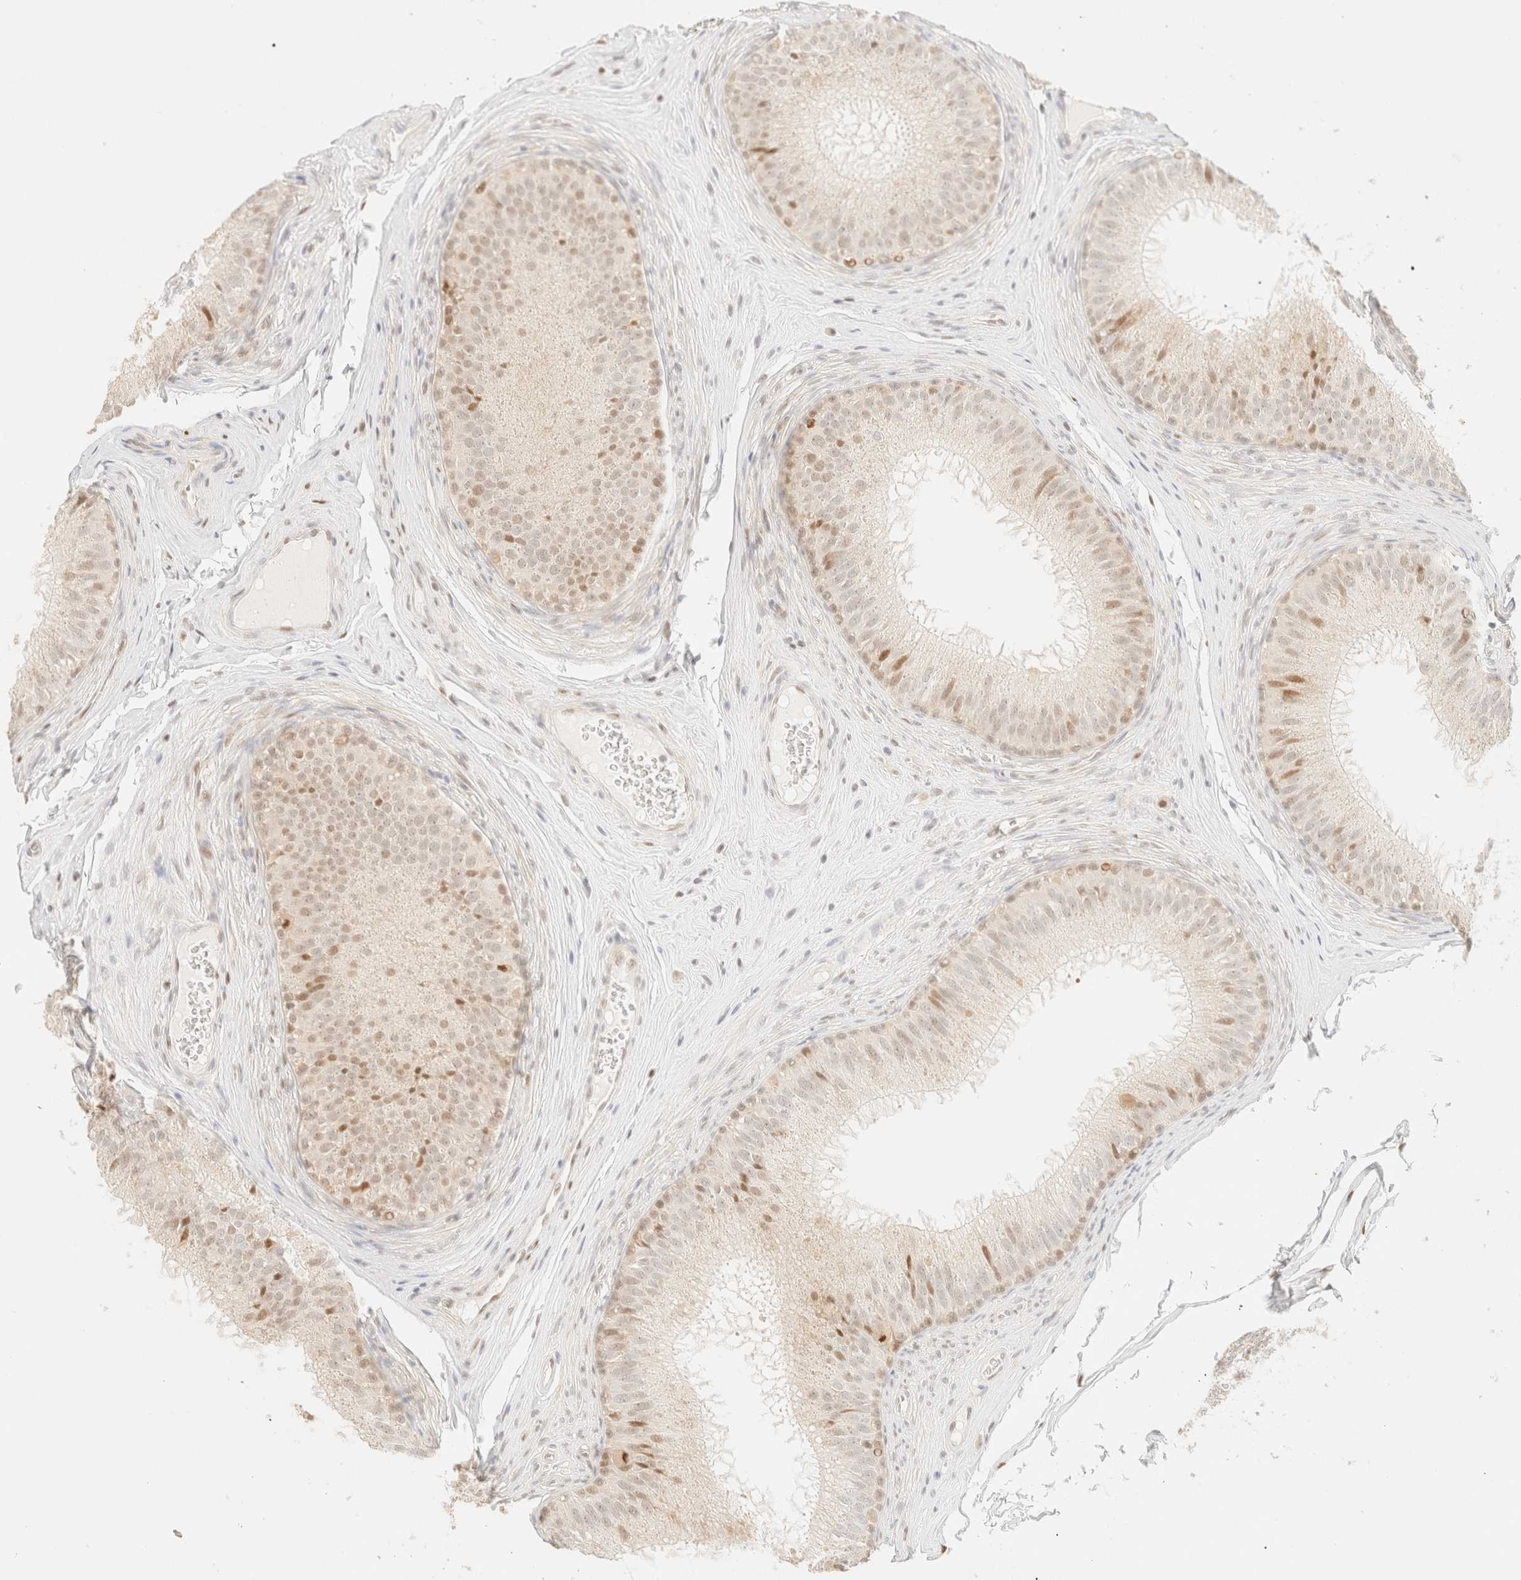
{"staining": {"intensity": "moderate", "quantity": "25%-75%", "location": "nuclear"}, "tissue": "epididymis", "cell_type": "Glandular cells", "image_type": "normal", "snomed": [{"axis": "morphology", "description": "Normal tissue, NOS"}, {"axis": "topography", "description": "Epididymis"}], "caption": "This is a micrograph of immunohistochemistry (IHC) staining of unremarkable epididymis, which shows moderate expression in the nuclear of glandular cells.", "gene": "TSR1", "patient": {"sex": "male", "age": 32}}